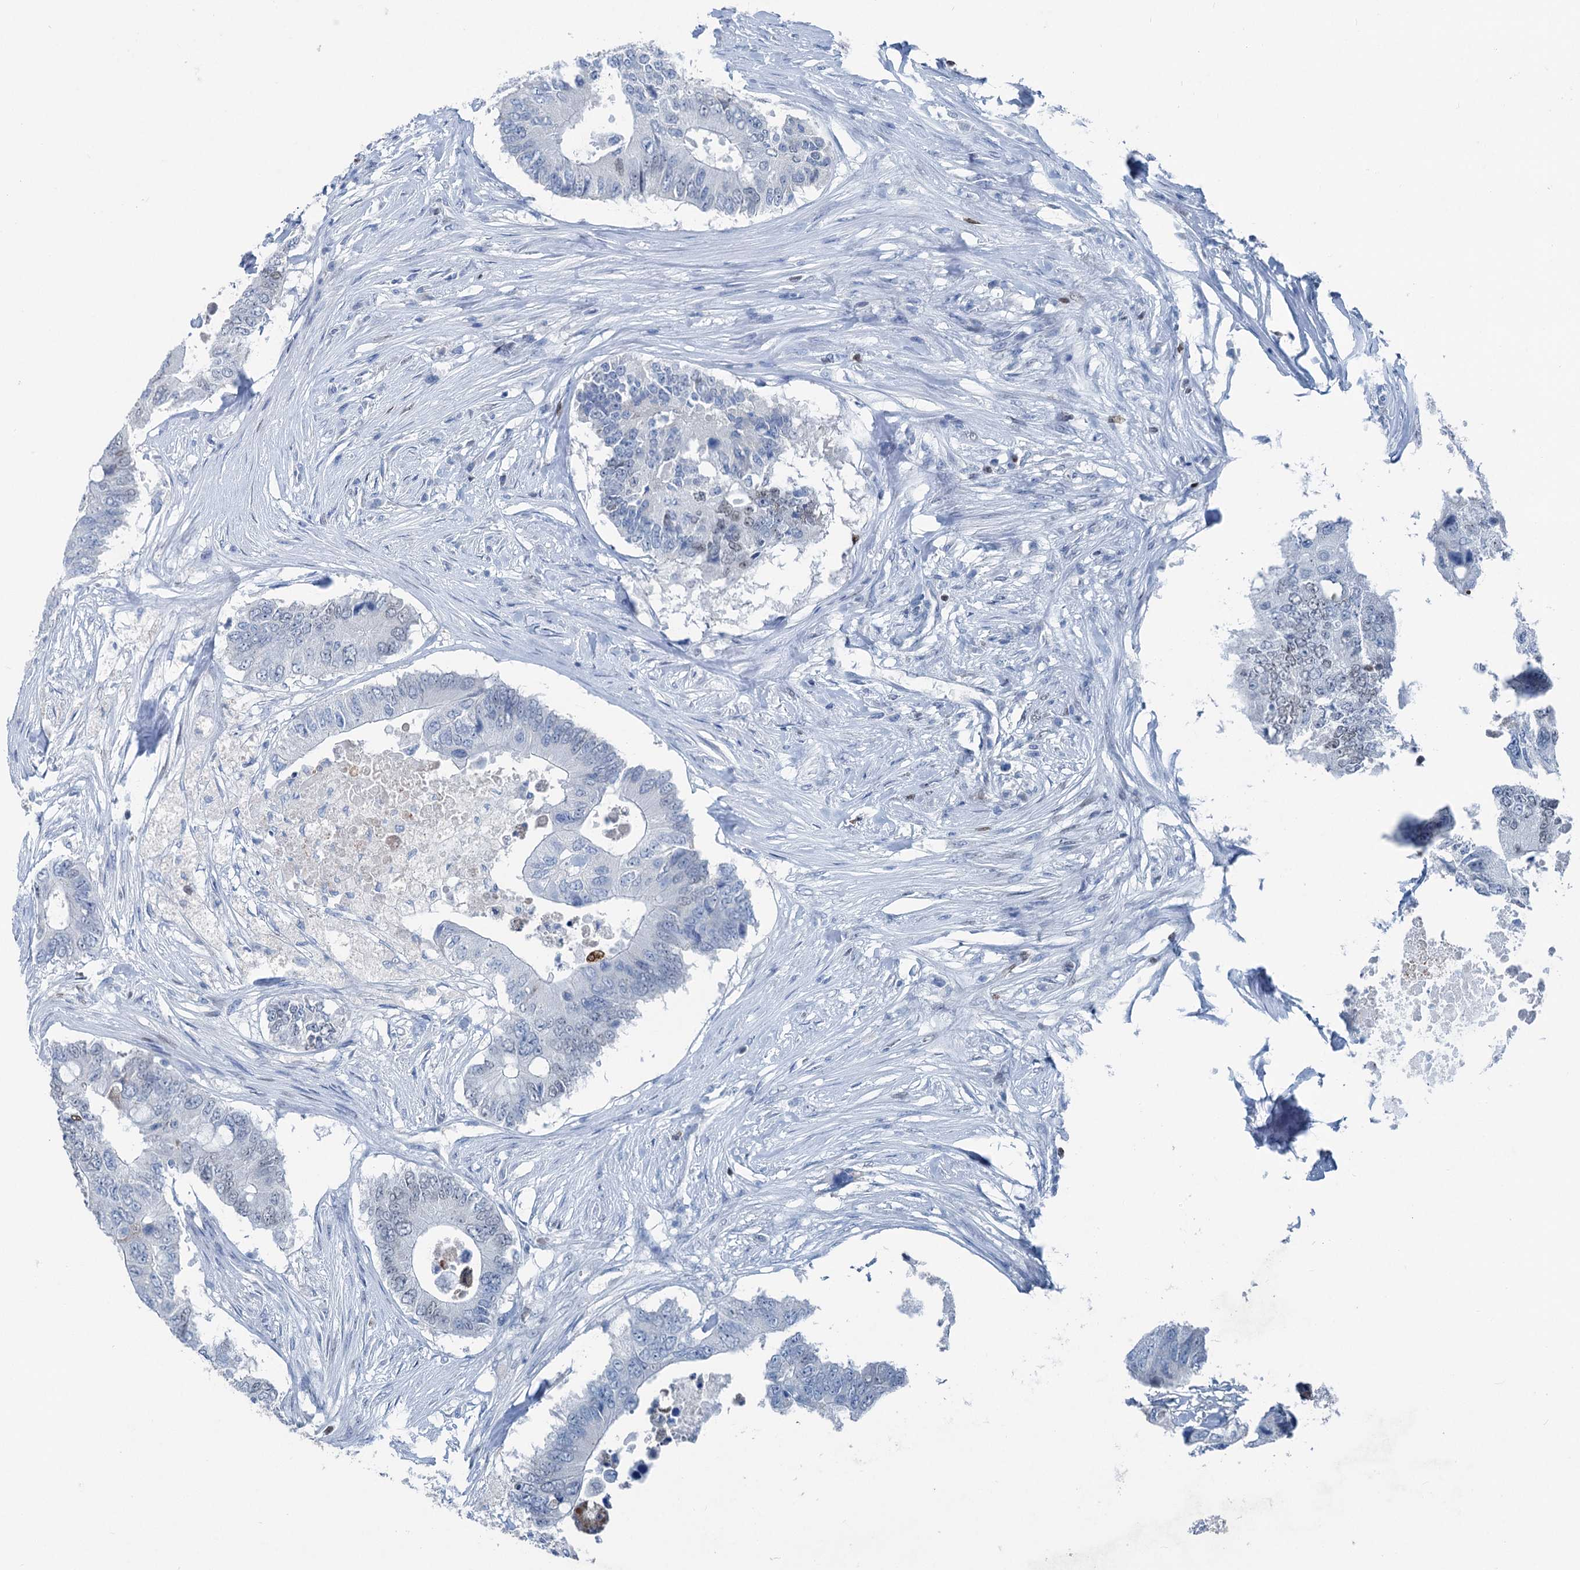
{"staining": {"intensity": "negative", "quantity": "none", "location": "none"}, "tissue": "colorectal cancer", "cell_type": "Tumor cells", "image_type": "cancer", "snomed": [{"axis": "morphology", "description": "Adenocarcinoma, NOS"}, {"axis": "topography", "description": "Colon"}], "caption": "A high-resolution micrograph shows immunohistochemistry (IHC) staining of colorectal cancer, which demonstrates no significant staining in tumor cells.", "gene": "ELP4", "patient": {"sex": "male", "age": 71}}